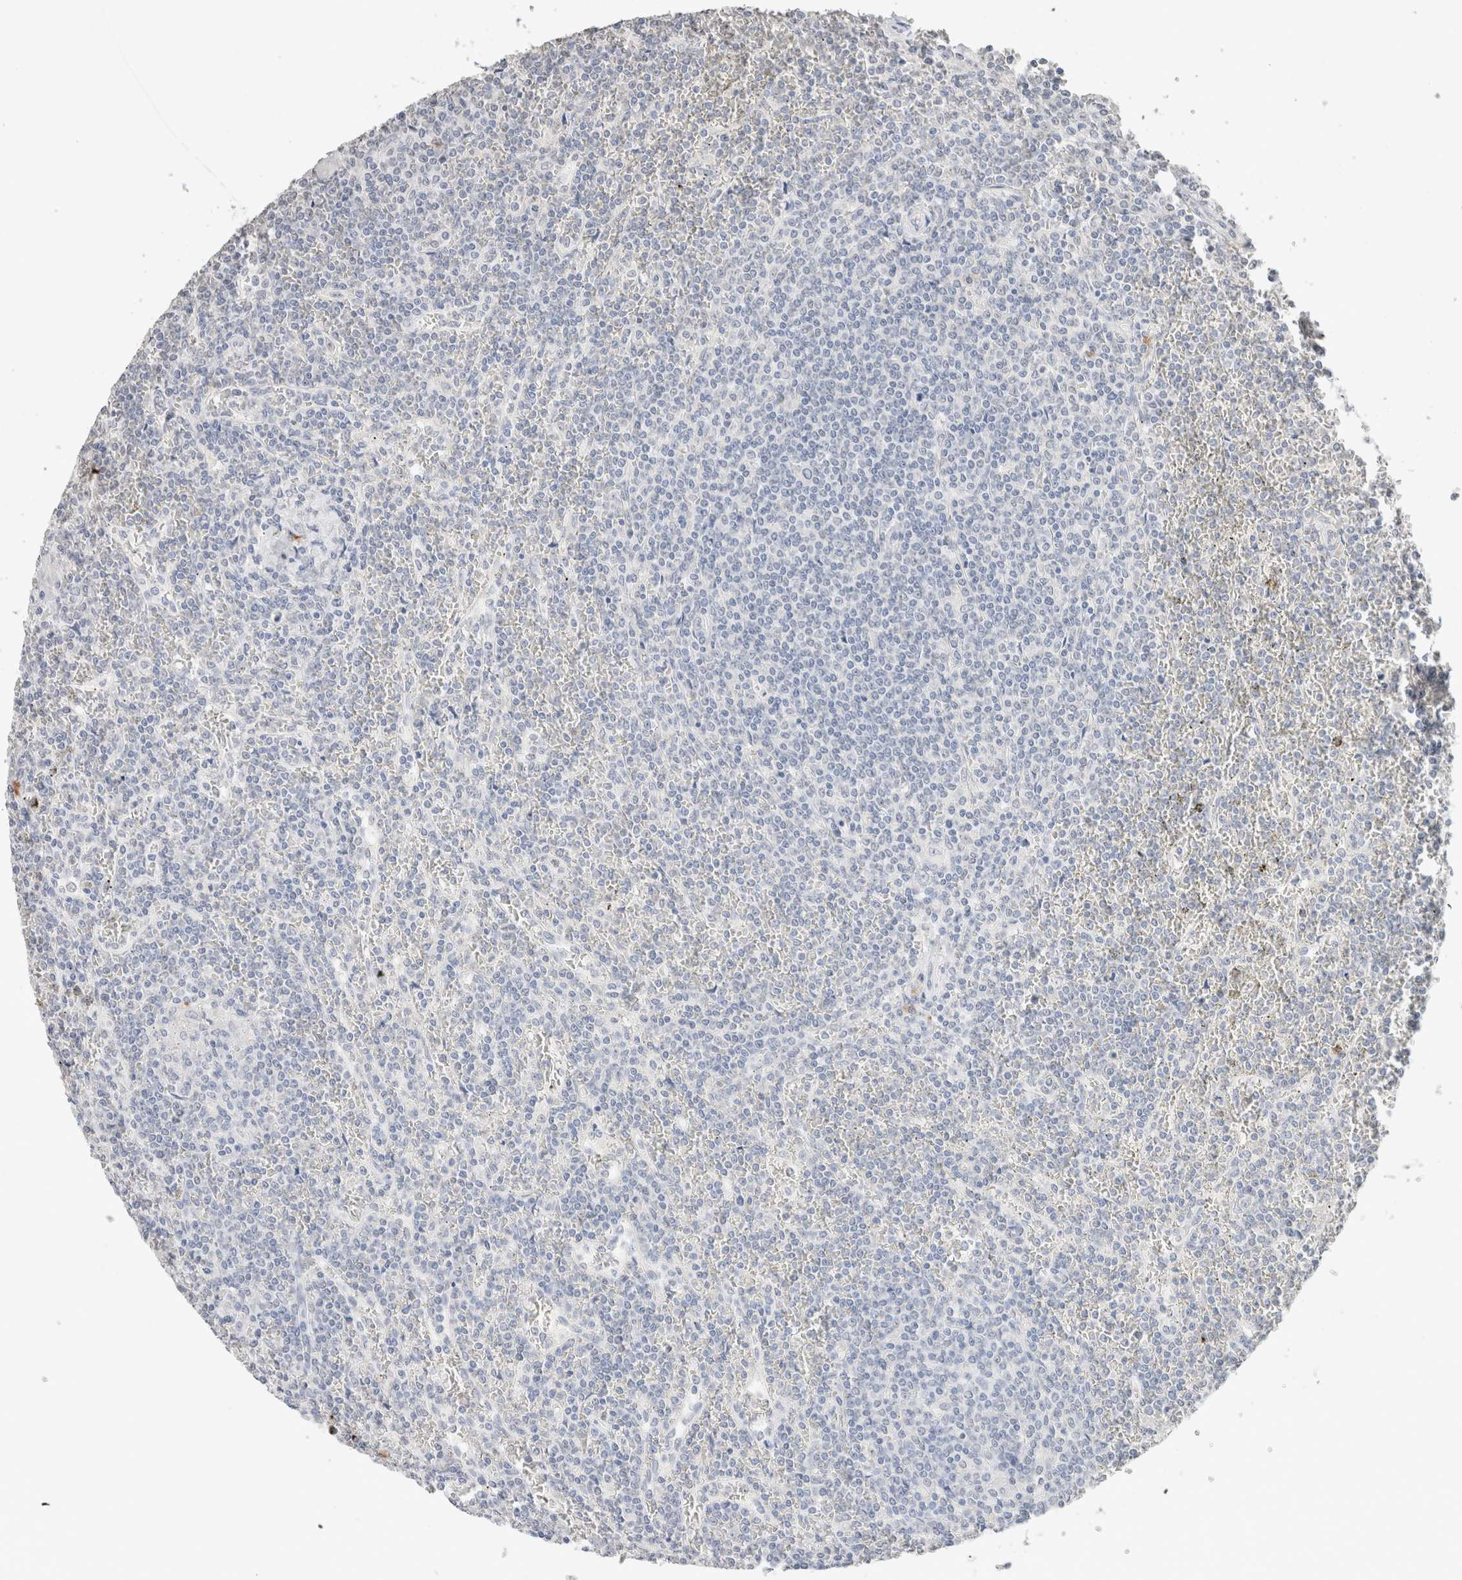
{"staining": {"intensity": "negative", "quantity": "none", "location": "none"}, "tissue": "lymphoma", "cell_type": "Tumor cells", "image_type": "cancer", "snomed": [{"axis": "morphology", "description": "Malignant lymphoma, non-Hodgkin's type, Low grade"}, {"axis": "topography", "description": "Spleen"}], "caption": "A high-resolution photomicrograph shows IHC staining of low-grade malignant lymphoma, non-Hodgkin's type, which displays no significant expression in tumor cells.", "gene": "CD80", "patient": {"sex": "female", "age": 19}}